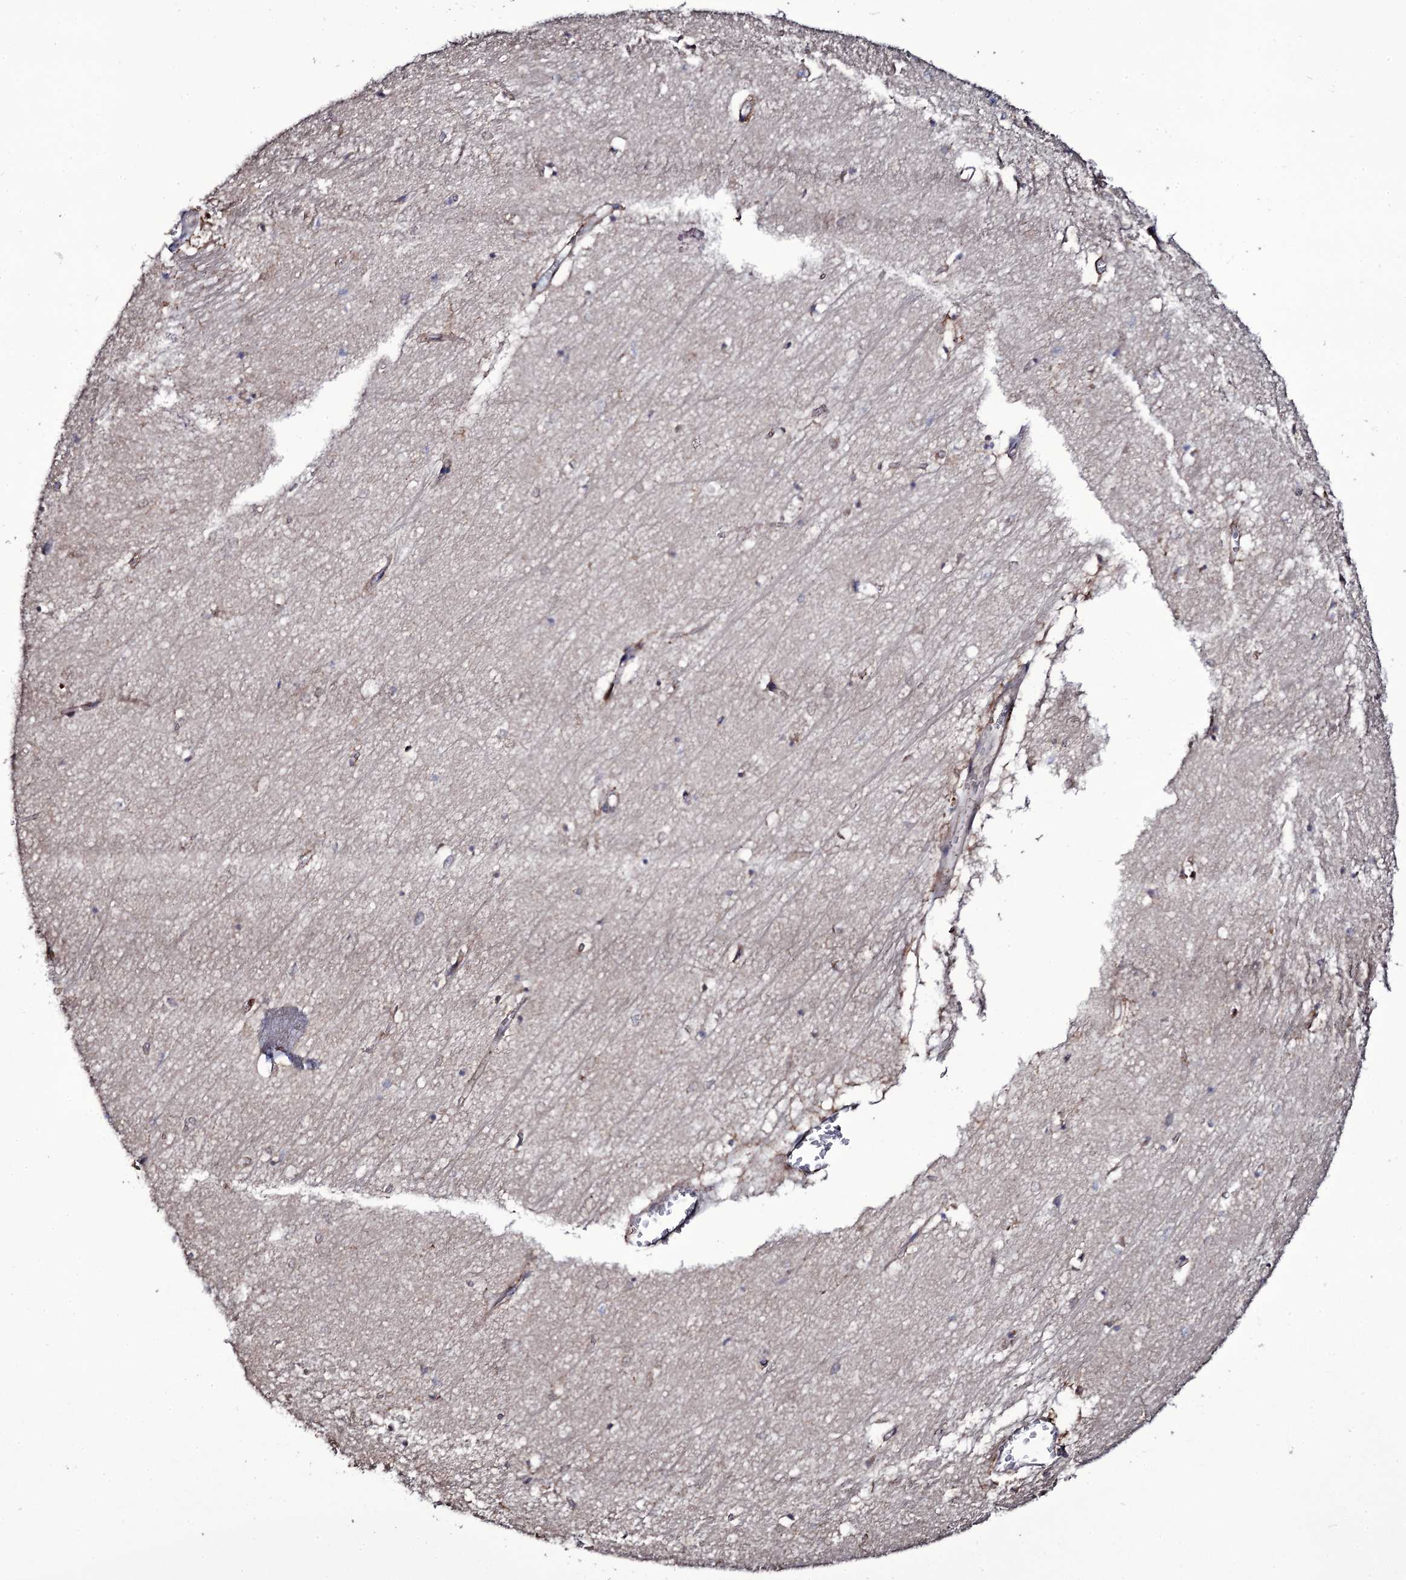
{"staining": {"intensity": "weak", "quantity": "<25%", "location": "cytoplasmic/membranous"}, "tissue": "hippocampus", "cell_type": "Glial cells", "image_type": "normal", "snomed": [{"axis": "morphology", "description": "Normal tissue, NOS"}, {"axis": "topography", "description": "Hippocampus"}], "caption": "A micrograph of human hippocampus is negative for staining in glial cells. (DAB immunohistochemistry with hematoxylin counter stain).", "gene": "TTC23", "patient": {"sex": "female", "age": 64}}